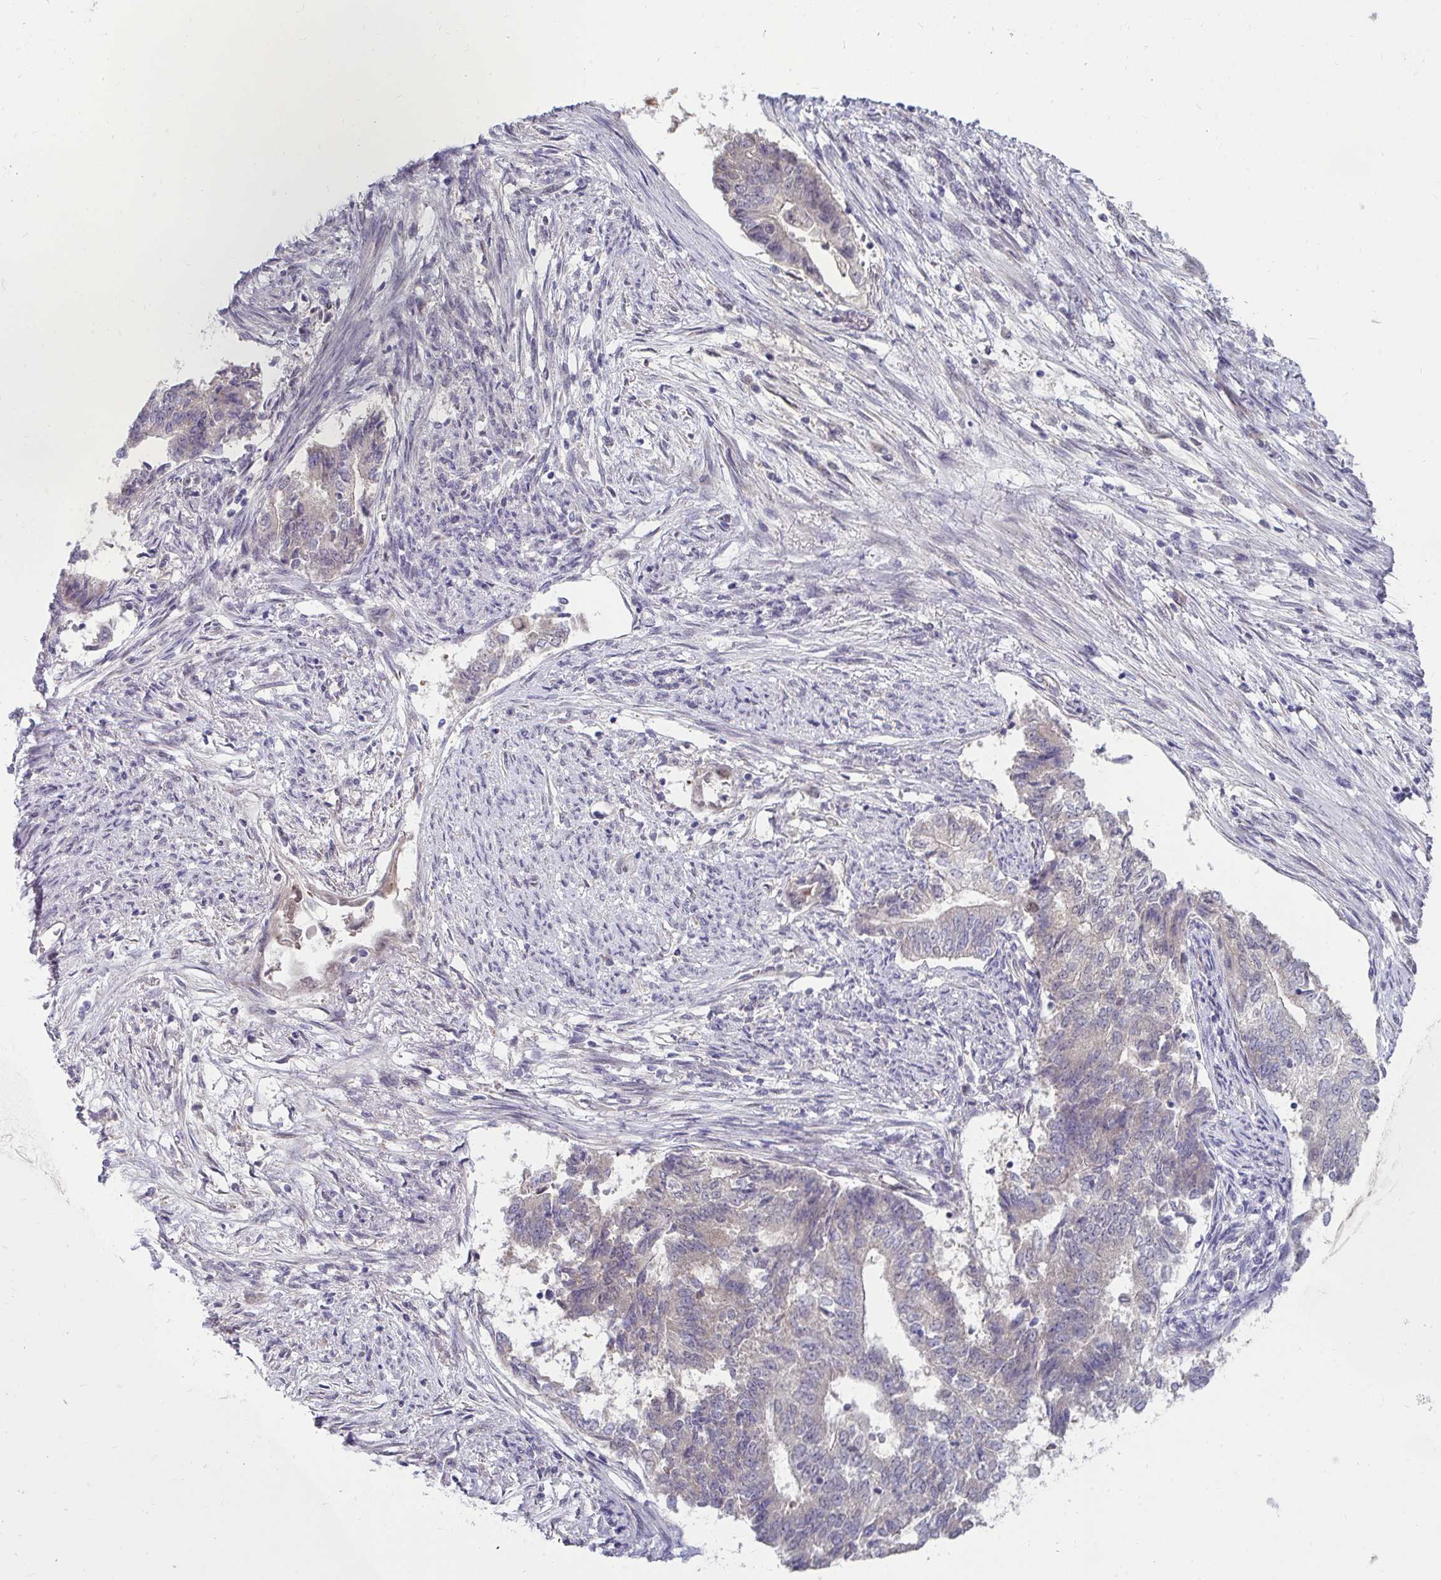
{"staining": {"intensity": "negative", "quantity": "none", "location": "none"}, "tissue": "endometrial cancer", "cell_type": "Tumor cells", "image_type": "cancer", "snomed": [{"axis": "morphology", "description": "Adenocarcinoma, NOS"}, {"axis": "topography", "description": "Endometrium"}], "caption": "The histopathology image demonstrates no significant expression in tumor cells of endometrial cancer.", "gene": "MROH8", "patient": {"sex": "female", "age": 65}}